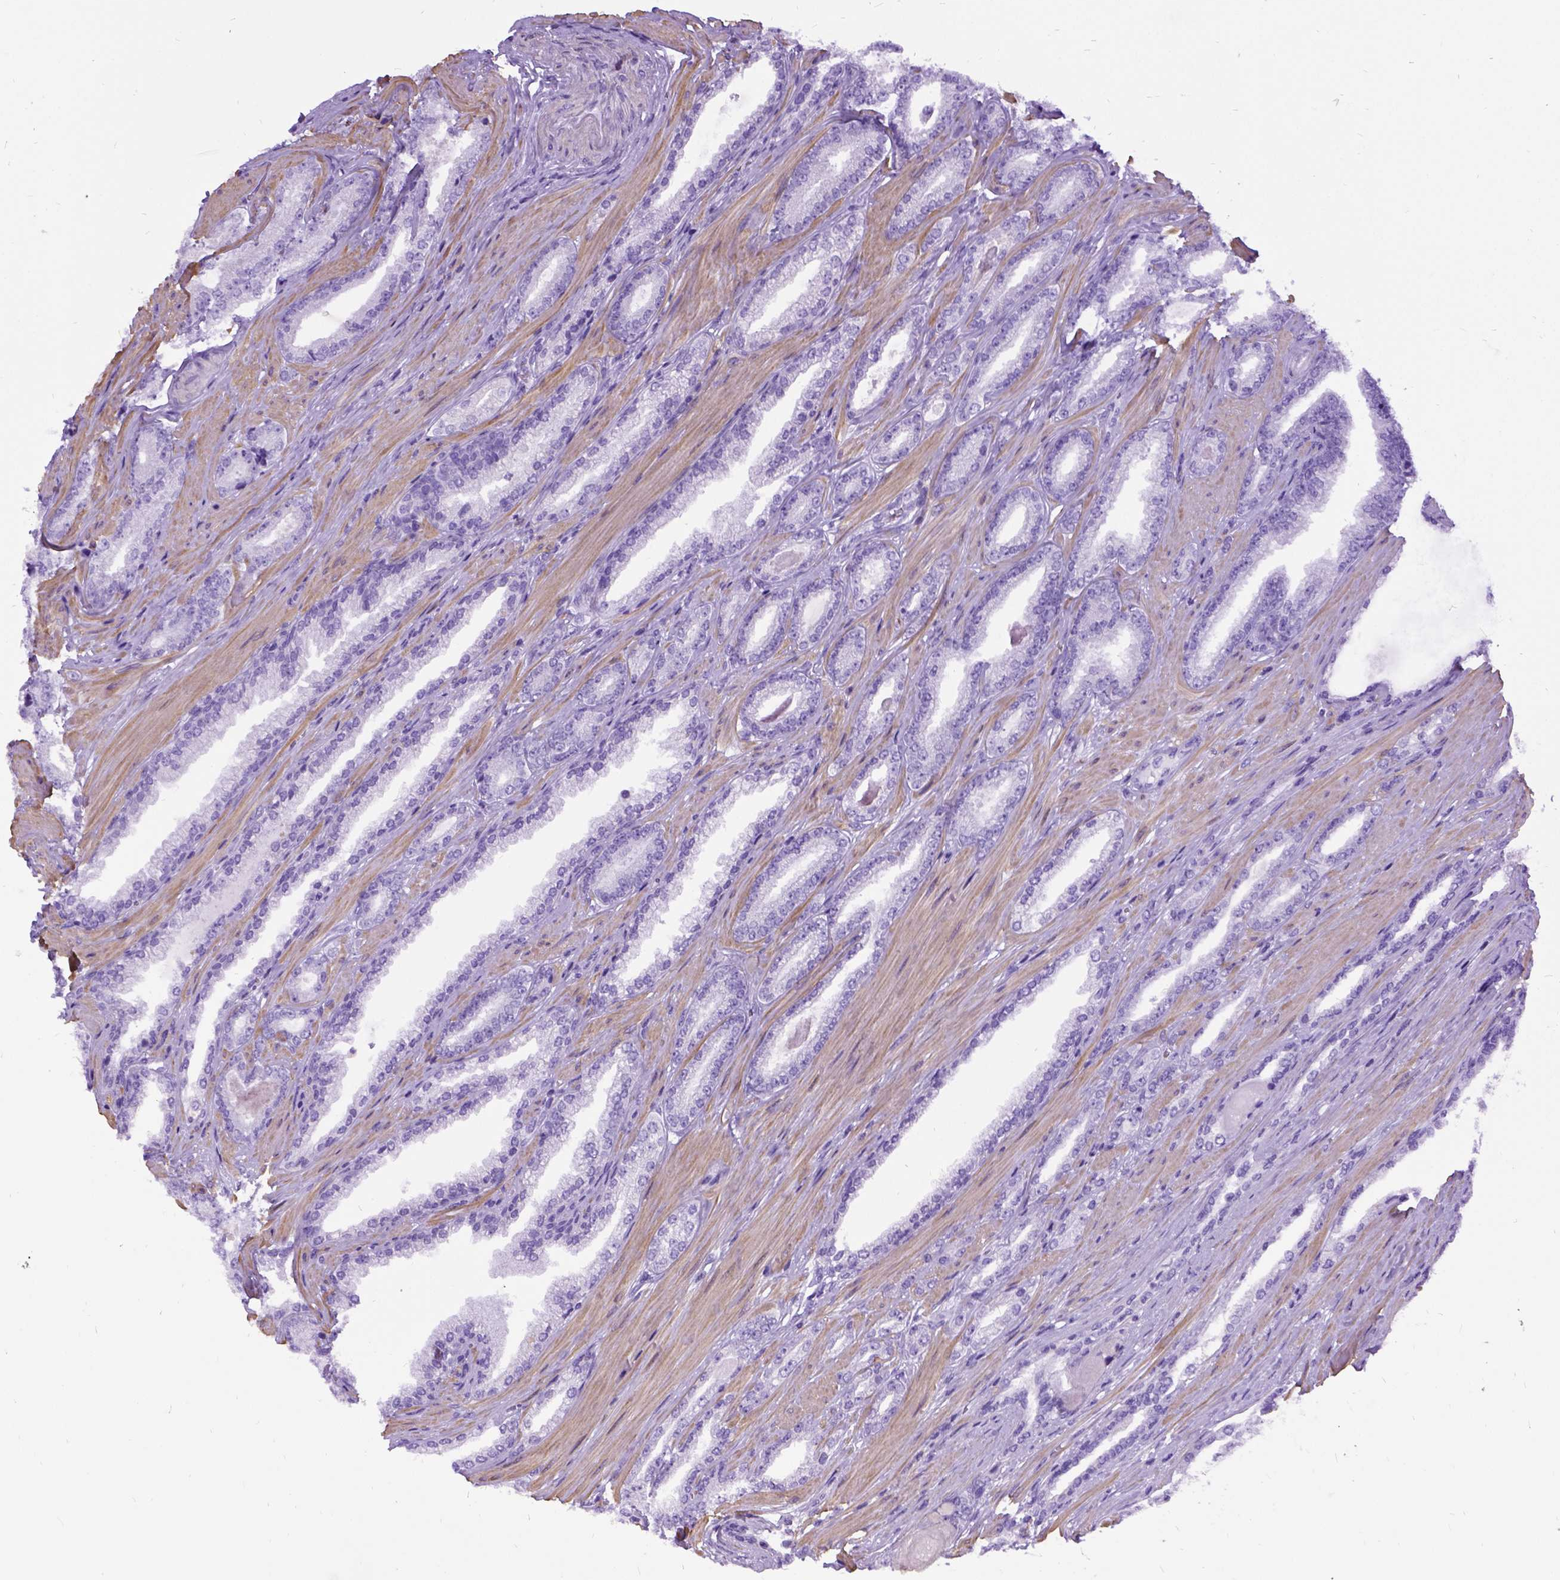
{"staining": {"intensity": "negative", "quantity": "none", "location": "none"}, "tissue": "prostate cancer", "cell_type": "Tumor cells", "image_type": "cancer", "snomed": [{"axis": "morphology", "description": "Adenocarcinoma, Low grade"}, {"axis": "topography", "description": "Prostate"}], "caption": "Tumor cells are negative for protein expression in human prostate cancer (low-grade adenocarcinoma).", "gene": "PRG2", "patient": {"sex": "male", "age": 61}}